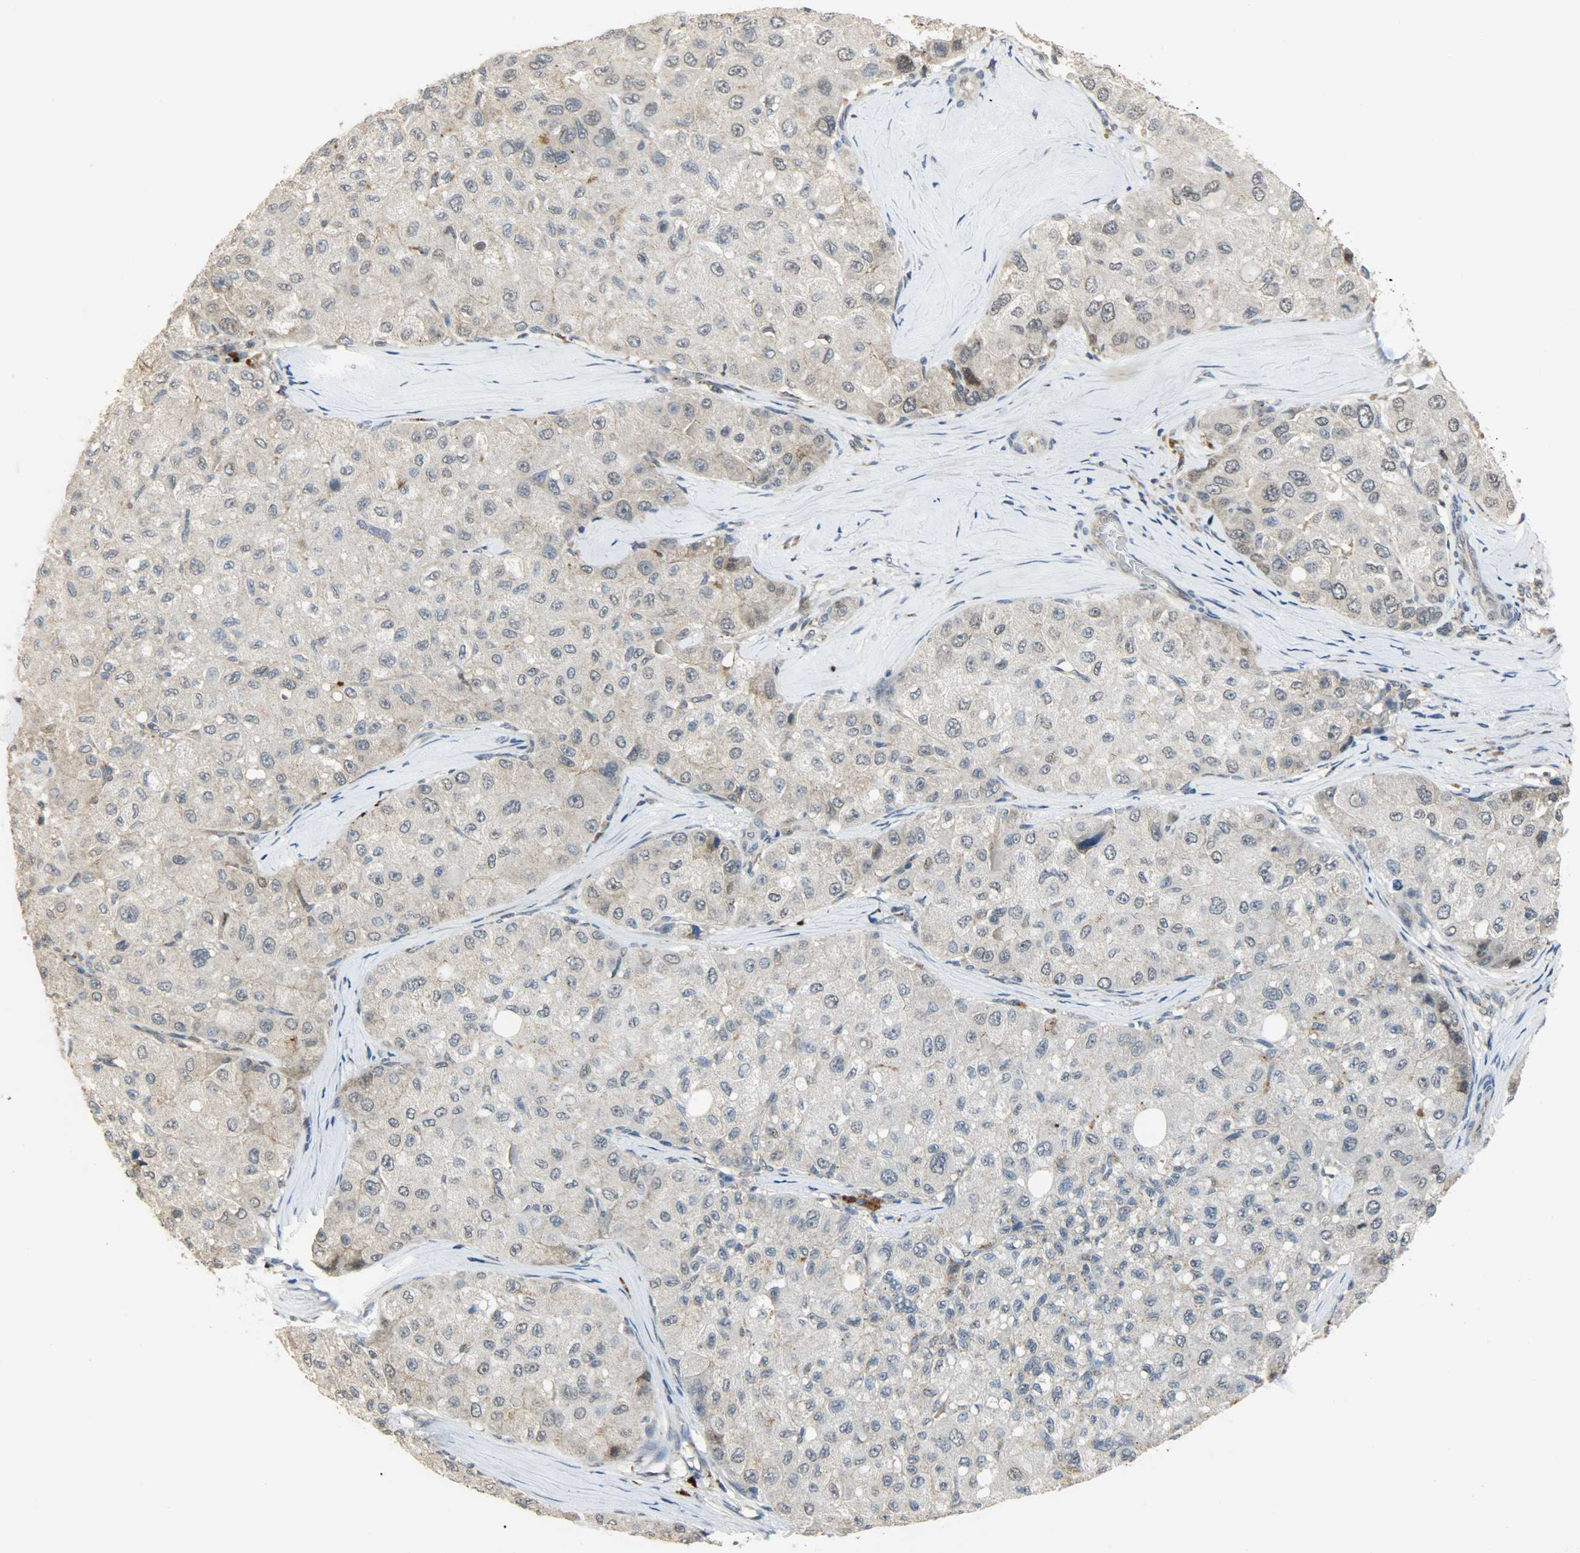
{"staining": {"intensity": "weak", "quantity": ">75%", "location": "cytoplasmic/membranous"}, "tissue": "liver cancer", "cell_type": "Tumor cells", "image_type": "cancer", "snomed": [{"axis": "morphology", "description": "Carcinoma, Hepatocellular, NOS"}, {"axis": "topography", "description": "Liver"}], "caption": "Tumor cells display weak cytoplasmic/membranous staining in approximately >75% of cells in liver hepatocellular carcinoma.", "gene": "GIT2", "patient": {"sex": "male", "age": 80}}